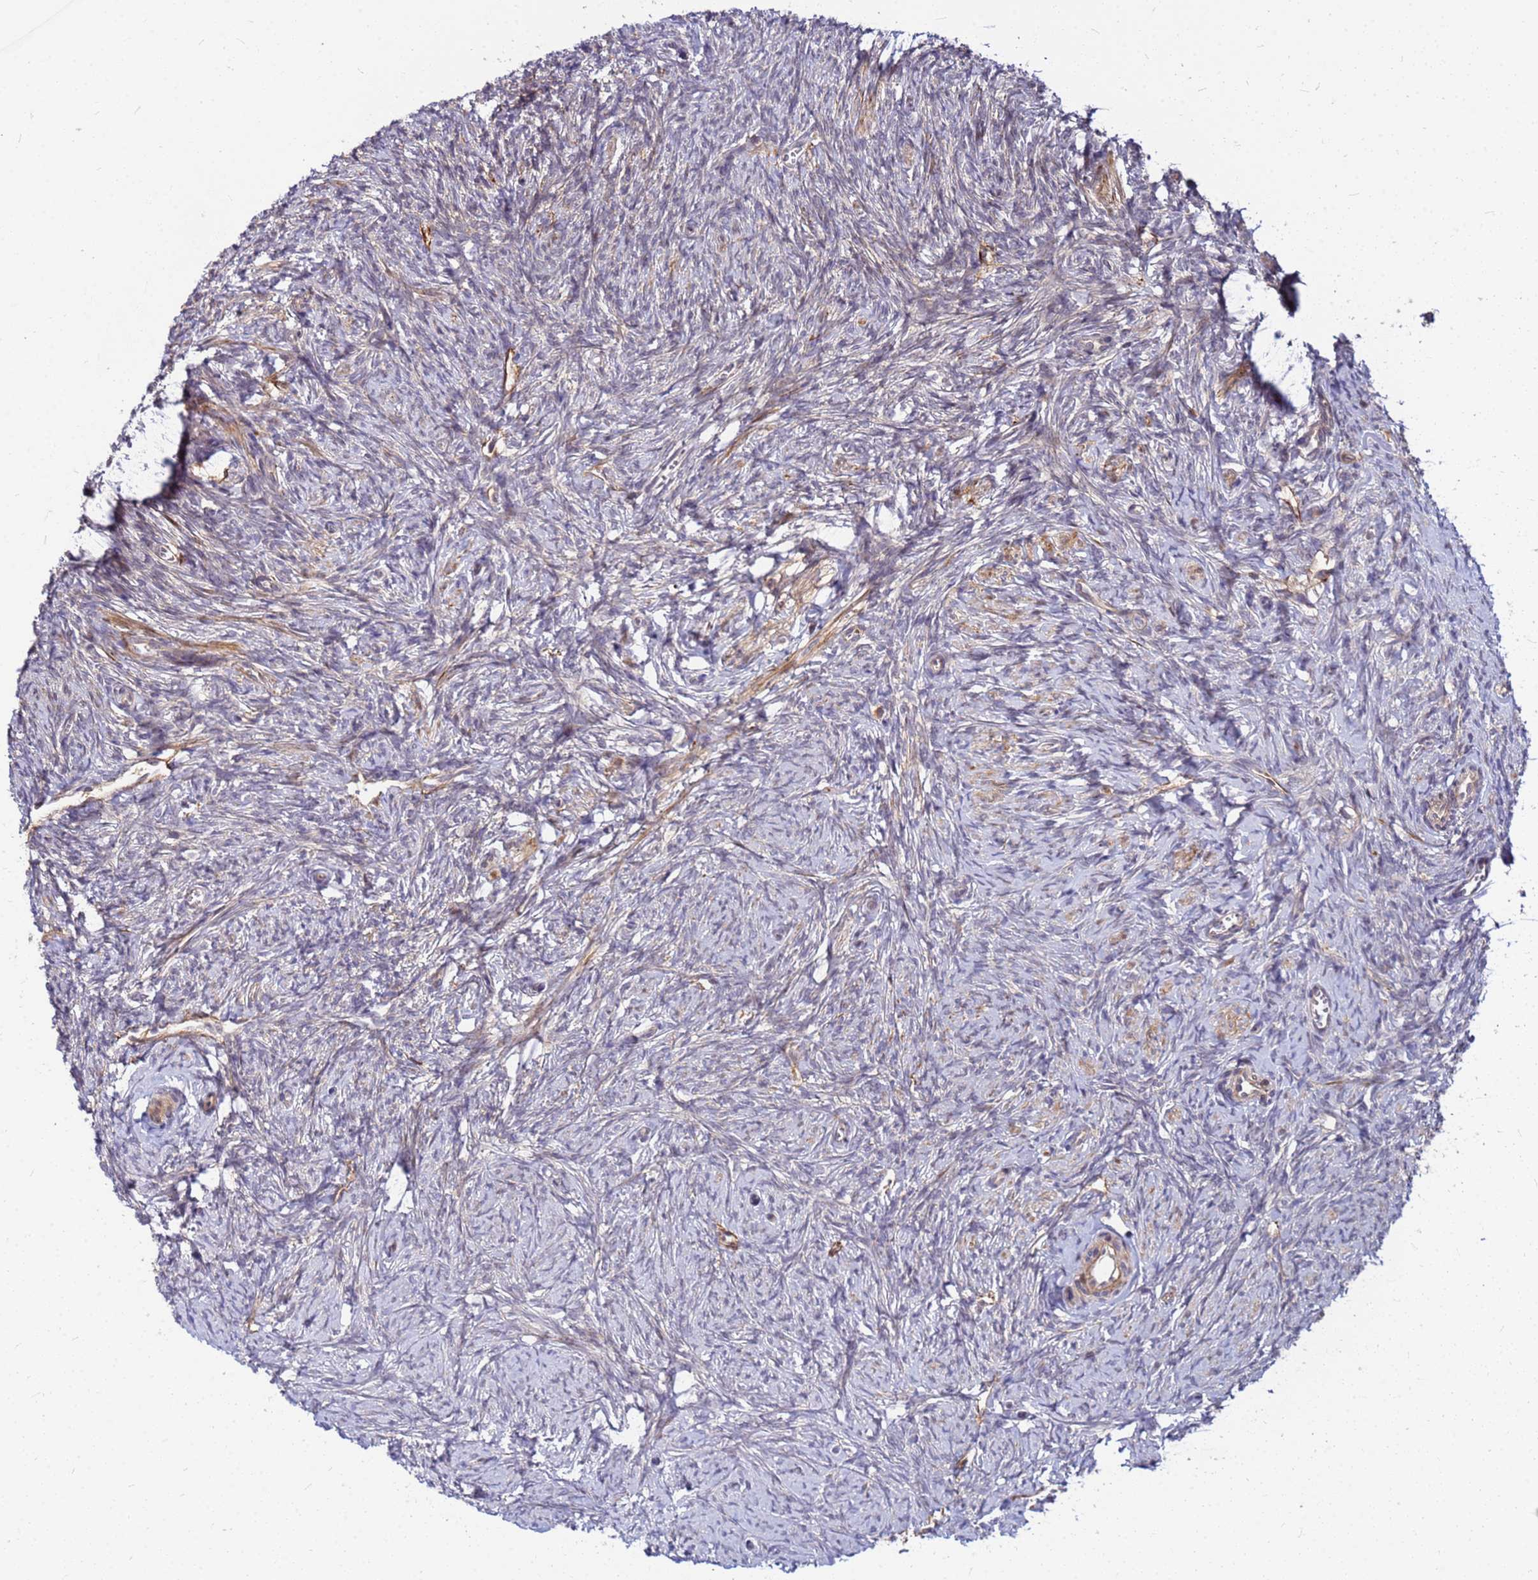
{"staining": {"intensity": "moderate", "quantity": ">75%", "location": "cytoplasmic/membranous"}, "tissue": "ovary", "cell_type": "Follicle cells", "image_type": "normal", "snomed": [{"axis": "morphology", "description": "Normal tissue, NOS"}, {"axis": "topography", "description": "Ovary"}], "caption": "Immunohistochemistry (IHC) image of benign ovary stained for a protein (brown), which reveals medium levels of moderate cytoplasmic/membranous expression in about >75% of follicle cells.", "gene": "DUS4L", "patient": {"sex": "female", "age": 44}}